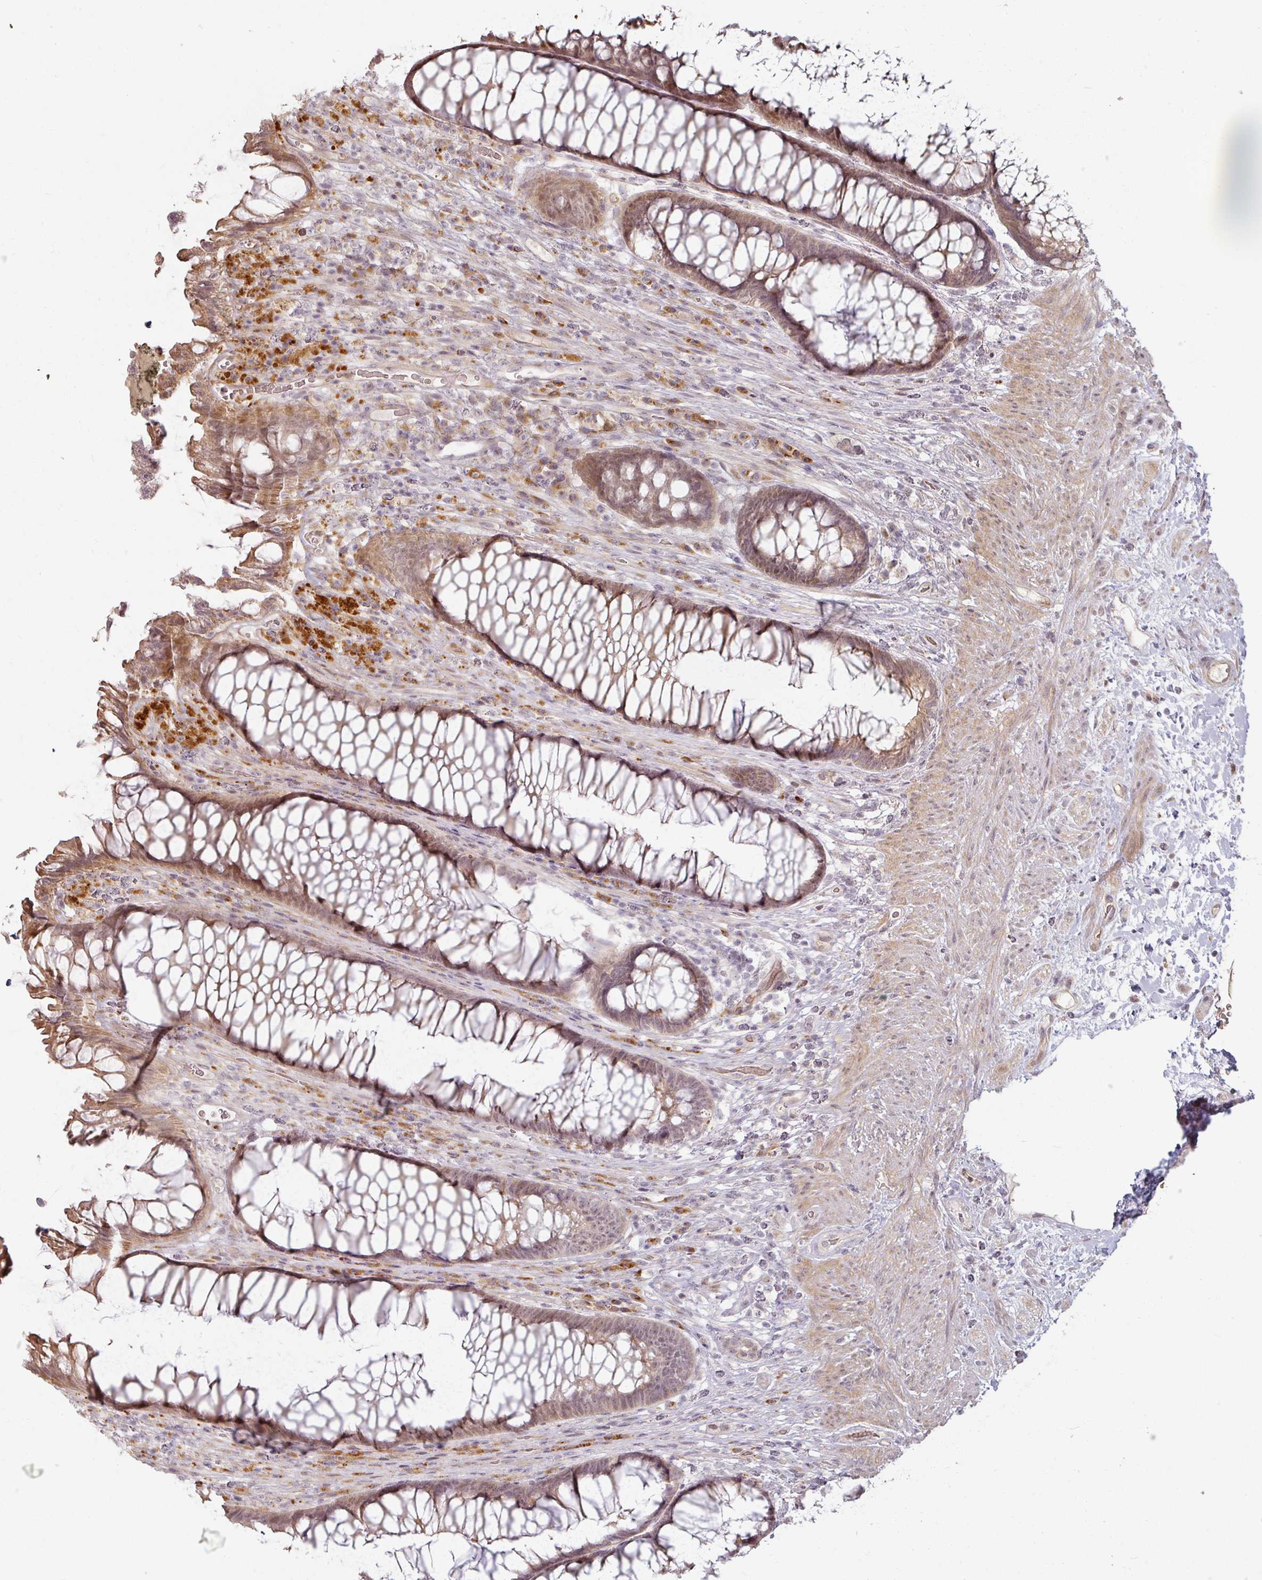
{"staining": {"intensity": "moderate", "quantity": ">75%", "location": "cytoplasmic/membranous,nuclear"}, "tissue": "rectum", "cell_type": "Glandular cells", "image_type": "normal", "snomed": [{"axis": "morphology", "description": "Normal tissue, NOS"}, {"axis": "topography", "description": "Smooth muscle"}, {"axis": "topography", "description": "Rectum"}], "caption": "A medium amount of moderate cytoplasmic/membranous,nuclear expression is appreciated in approximately >75% of glandular cells in unremarkable rectum. The staining is performed using DAB (3,3'-diaminobenzidine) brown chromogen to label protein expression. The nuclei are counter-stained blue using hematoxylin.", "gene": "MED19", "patient": {"sex": "male", "age": 53}}